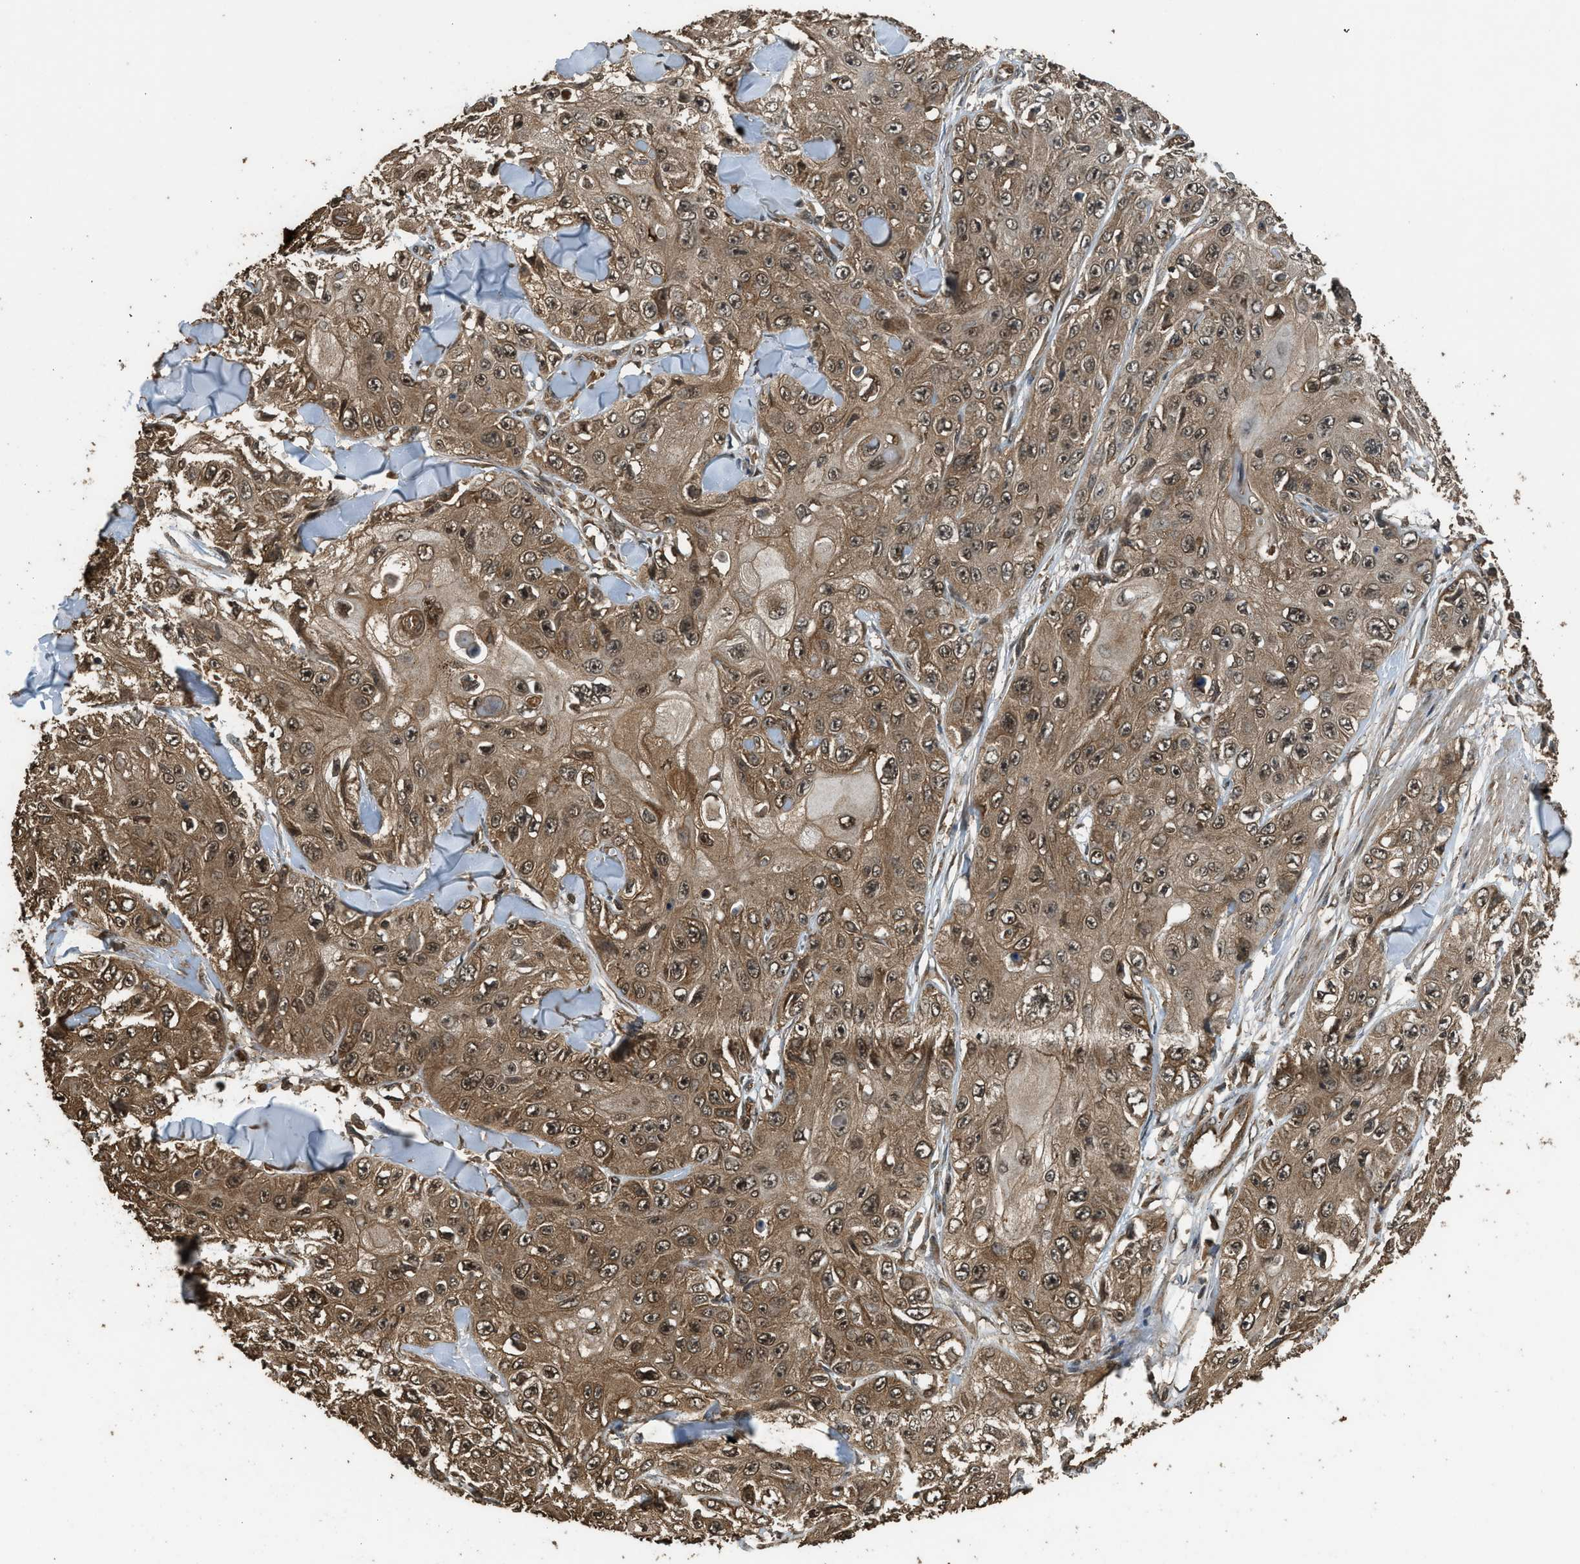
{"staining": {"intensity": "moderate", "quantity": ">75%", "location": "cytoplasmic/membranous"}, "tissue": "skin cancer", "cell_type": "Tumor cells", "image_type": "cancer", "snomed": [{"axis": "morphology", "description": "Squamous cell carcinoma, NOS"}, {"axis": "topography", "description": "Skin"}], "caption": "A photomicrograph of human skin squamous cell carcinoma stained for a protein reveals moderate cytoplasmic/membranous brown staining in tumor cells. The protein of interest is stained brown, and the nuclei are stained in blue (DAB (3,3'-diaminobenzidine) IHC with brightfield microscopy, high magnification).", "gene": "MYBL2", "patient": {"sex": "male", "age": 86}}